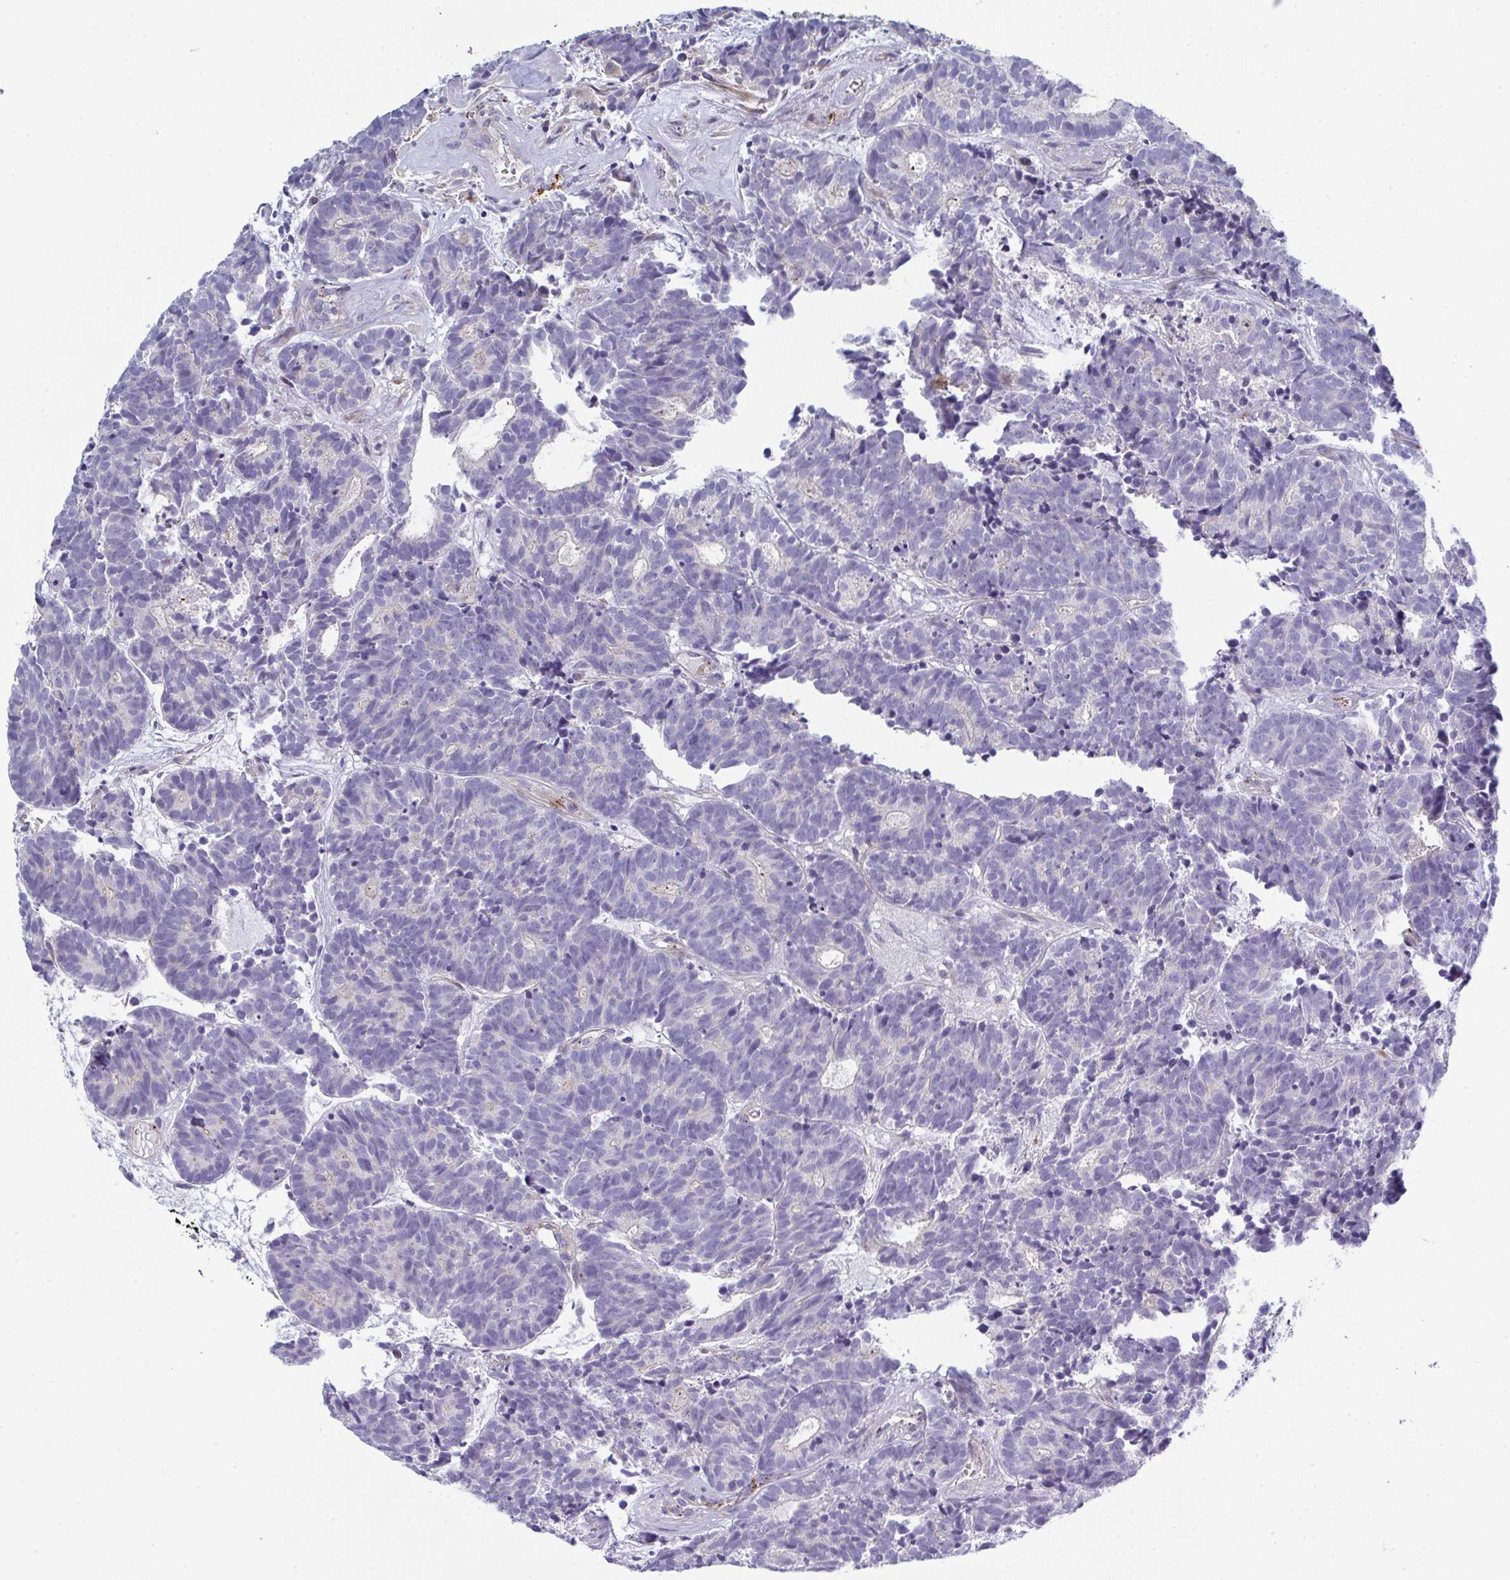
{"staining": {"intensity": "negative", "quantity": "none", "location": "none"}, "tissue": "head and neck cancer", "cell_type": "Tumor cells", "image_type": "cancer", "snomed": [{"axis": "morphology", "description": "Adenocarcinoma, NOS"}, {"axis": "topography", "description": "Head-Neck"}], "caption": "Immunohistochemistry (IHC) image of neoplastic tissue: head and neck adenocarcinoma stained with DAB shows no significant protein positivity in tumor cells.", "gene": "TOR1AIP2", "patient": {"sex": "female", "age": 81}}